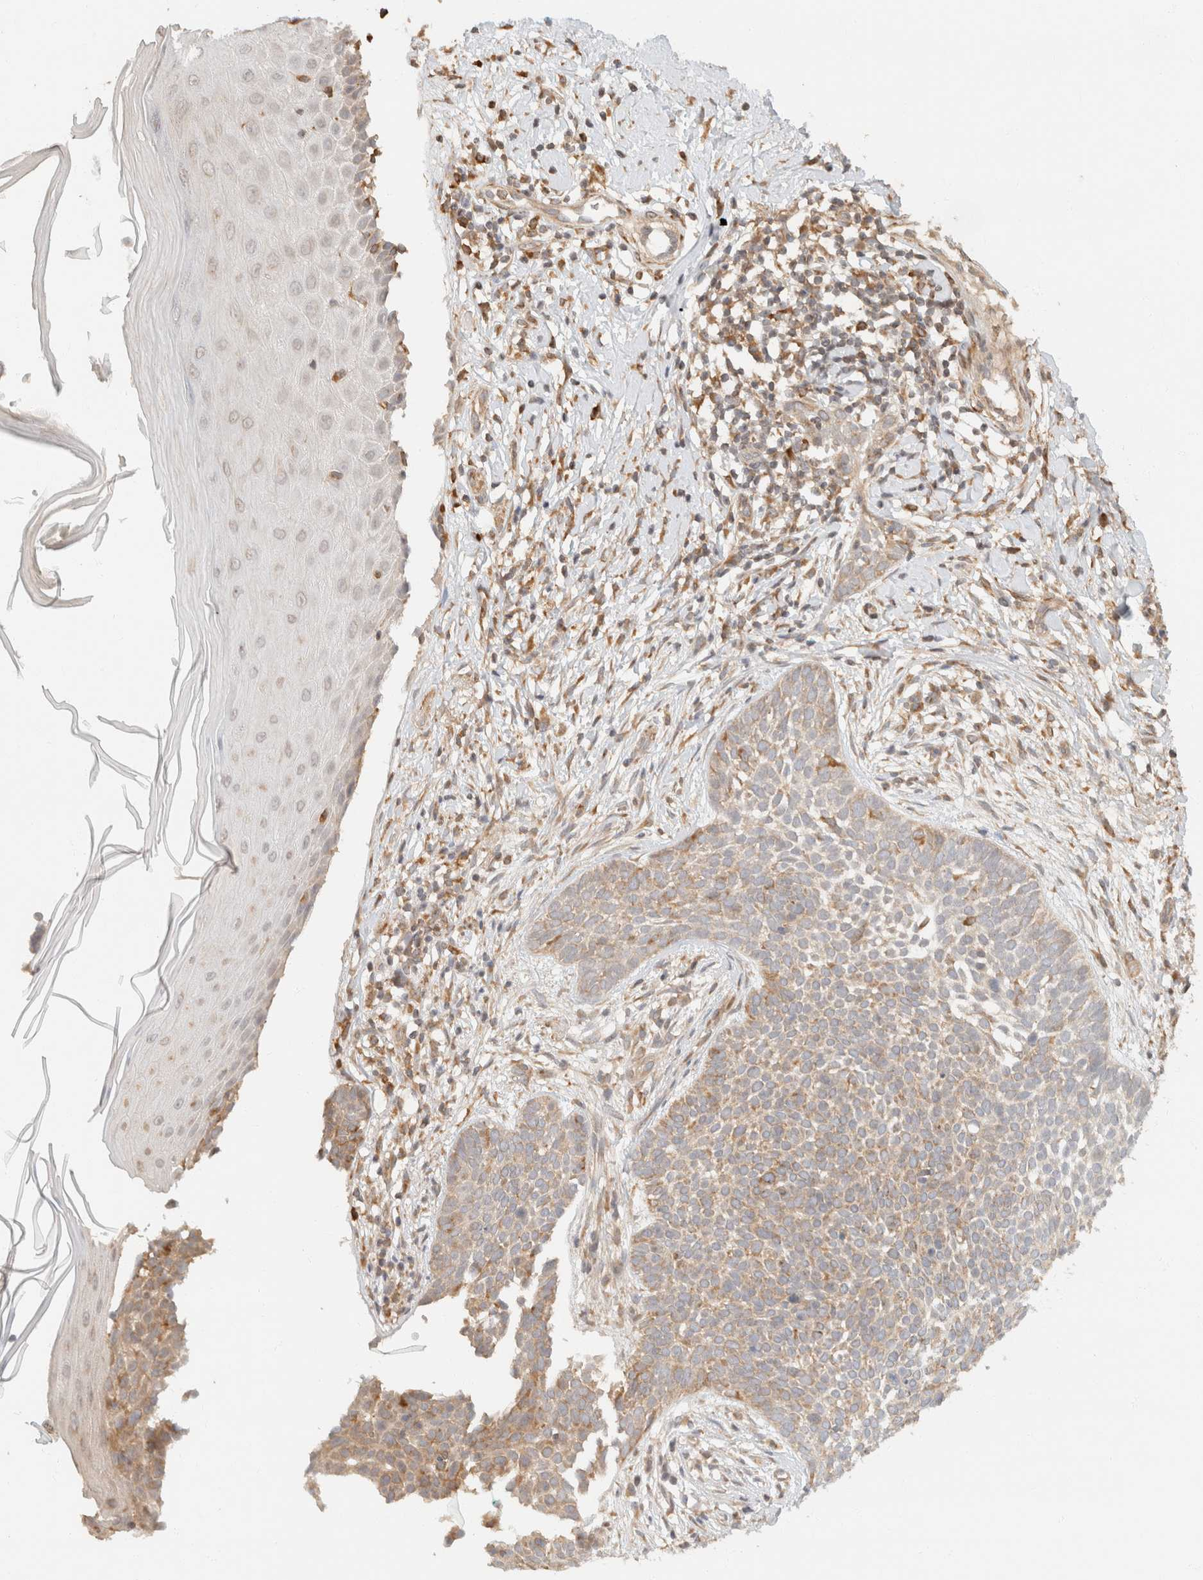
{"staining": {"intensity": "weak", "quantity": "25%-75%", "location": "cytoplasmic/membranous"}, "tissue": "skin cancer", "cell_type": "Tumor cells", "image_type": "cancer", "snomed": [{"axis": "morphology", "description": "Normal tissue, NOS"}, {"axis": "morphology", "description": "Basal cell carcinoma"}, {"axis": "topography", "description": "Skin"}], "caption": "Basal cell carcinoma (skin) tissue reveals weak cytoplasmic/membranous staining in approximately 25%-75% of tumor cells", "gene": "TACC1", "patient": {"sex": "male", "age": 67}}